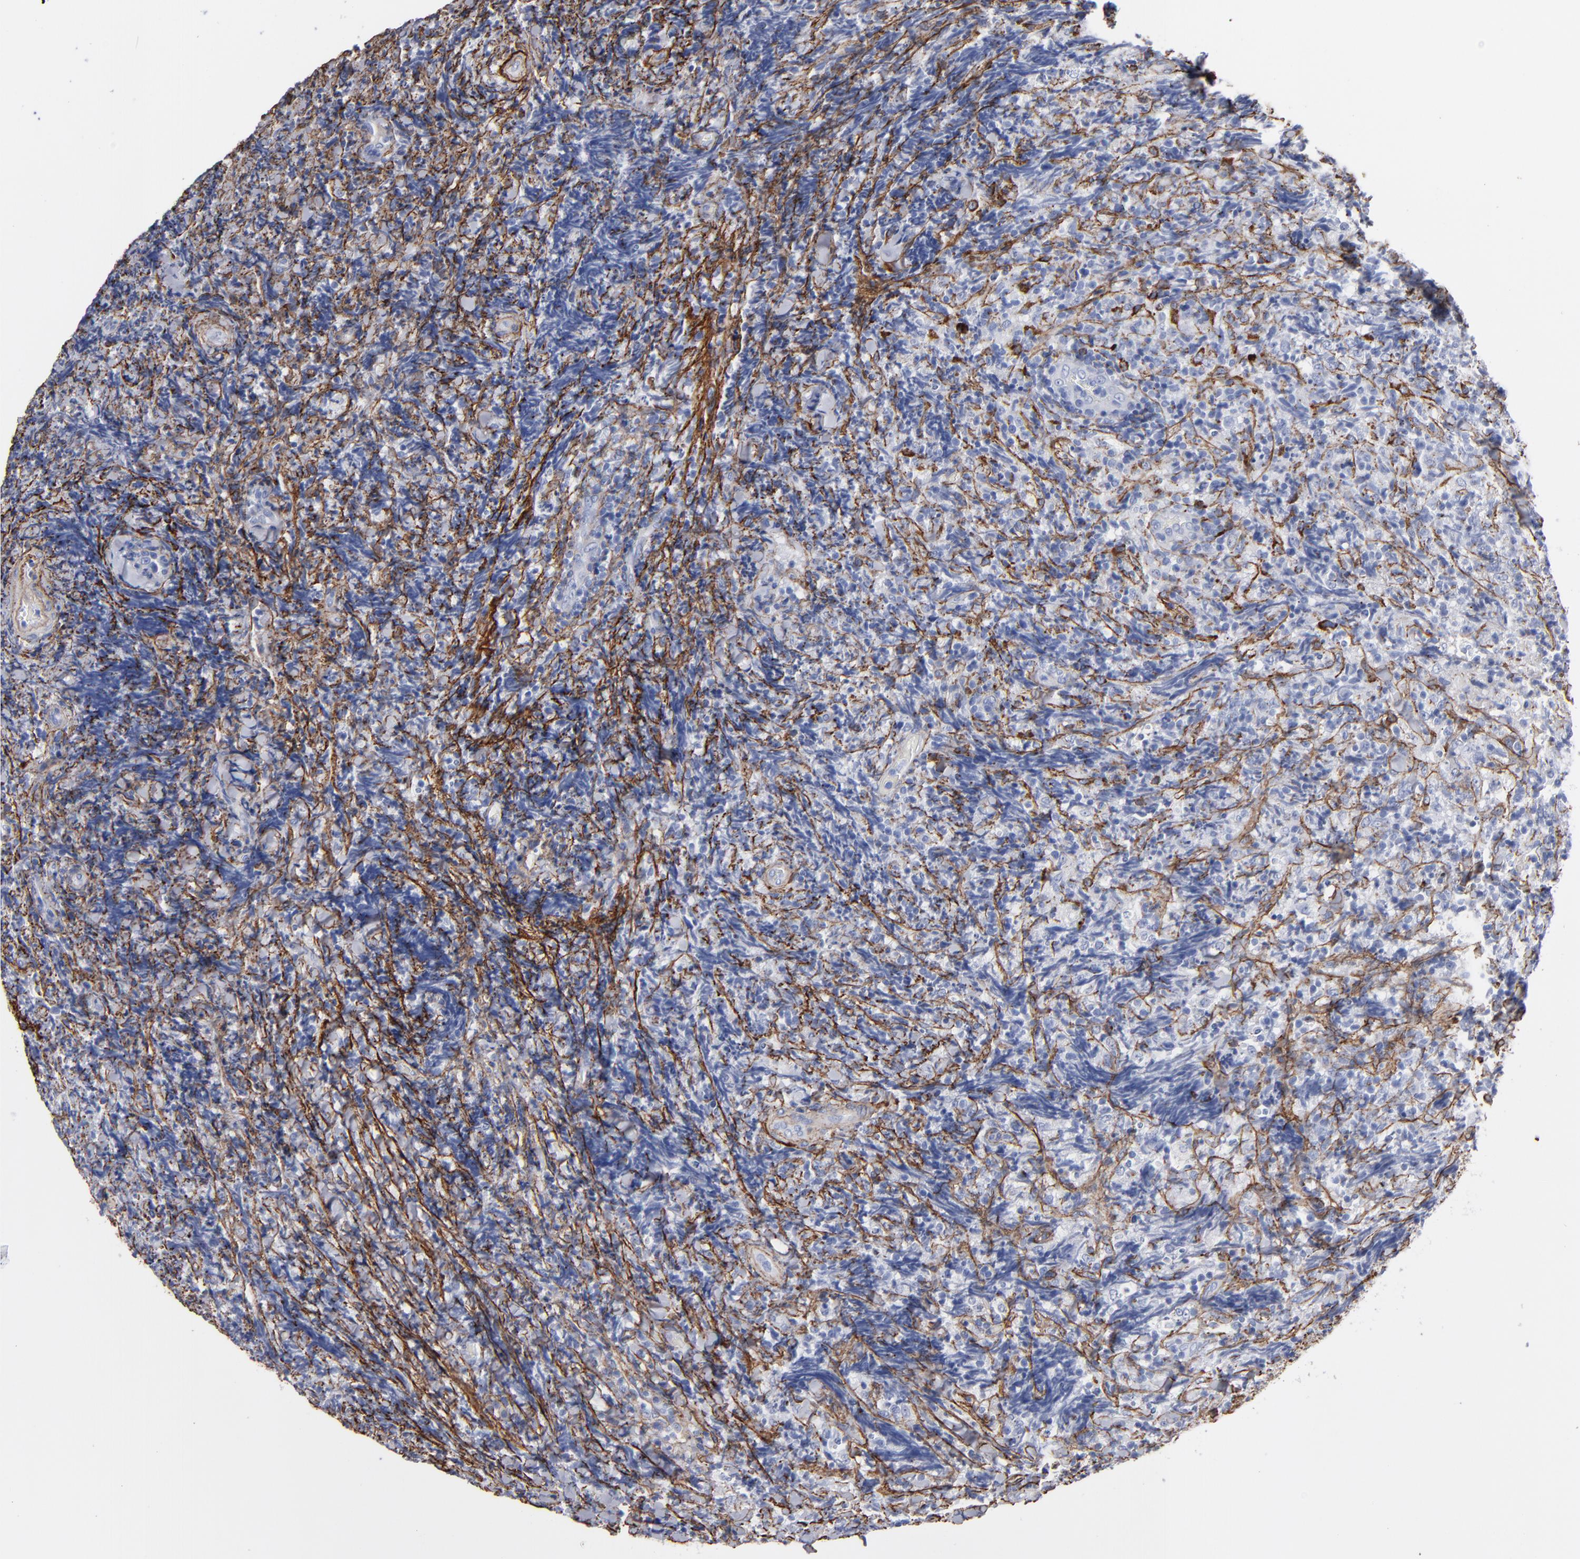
{"staining": {"intensity": "negative", "quantity": "none", "location": "none"}, "tissue": "lymphoma", "cell_type": "Tumor cells", "image_type": "cancer", "snomed": [{"axis": "morphology", "description": "Malignant lymphoma, non-Hodgkin's type, High grade"}, {"axis": "topography", "description": "Tonsil"}], "caption": "IHC image of neoplastic tissue: human lymphoma stained with DAB (3,3'-diaminobenzidine) reveals no significant protein positivity in tumor cells.", "gene": "EMILIN1", "patient": {"sex": "female", "age": 36}}